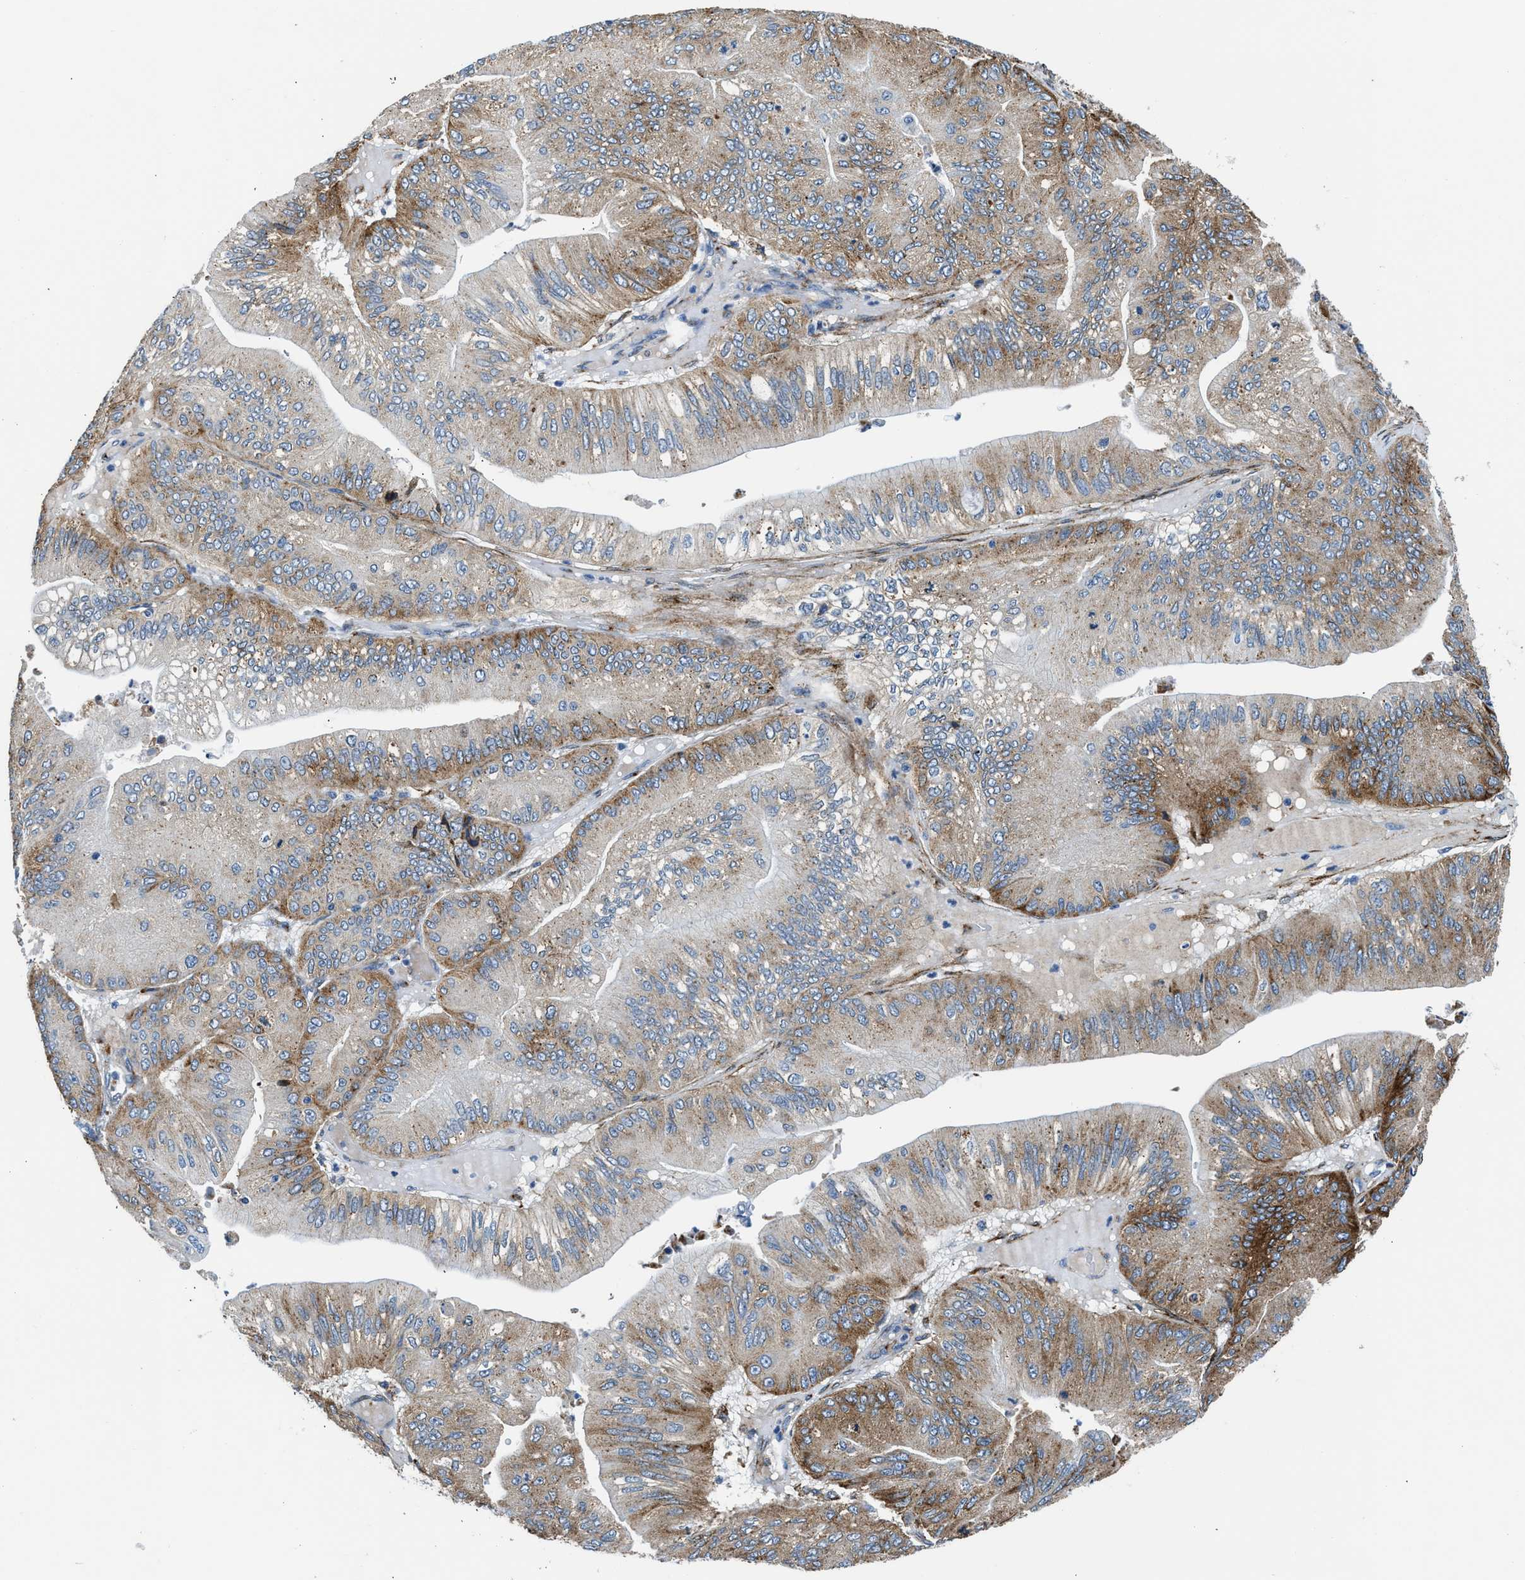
{"staining": {"intensity": "moderate", "quantity": "25%-75%", "location": "cytoplasmic/membranous"}, "tissue": "ovarian cancer", "cell_type": "Tumor cells", "image_type": "cancer", "snomed": [{"axis": "morphology", "description": "Cystadenocarcinoma, mucinous, NOS"}, {"axis": "topography", "description": "Ovary"}], "caption": "This is a photomicrograph of immunohistochemistry staining of ovarian cancer, which shows moderate positivity in the cytoplasmic/membranous of tumor cells.", "gene": "LRP1", "patient": {"sex": "female", "age": 61}}